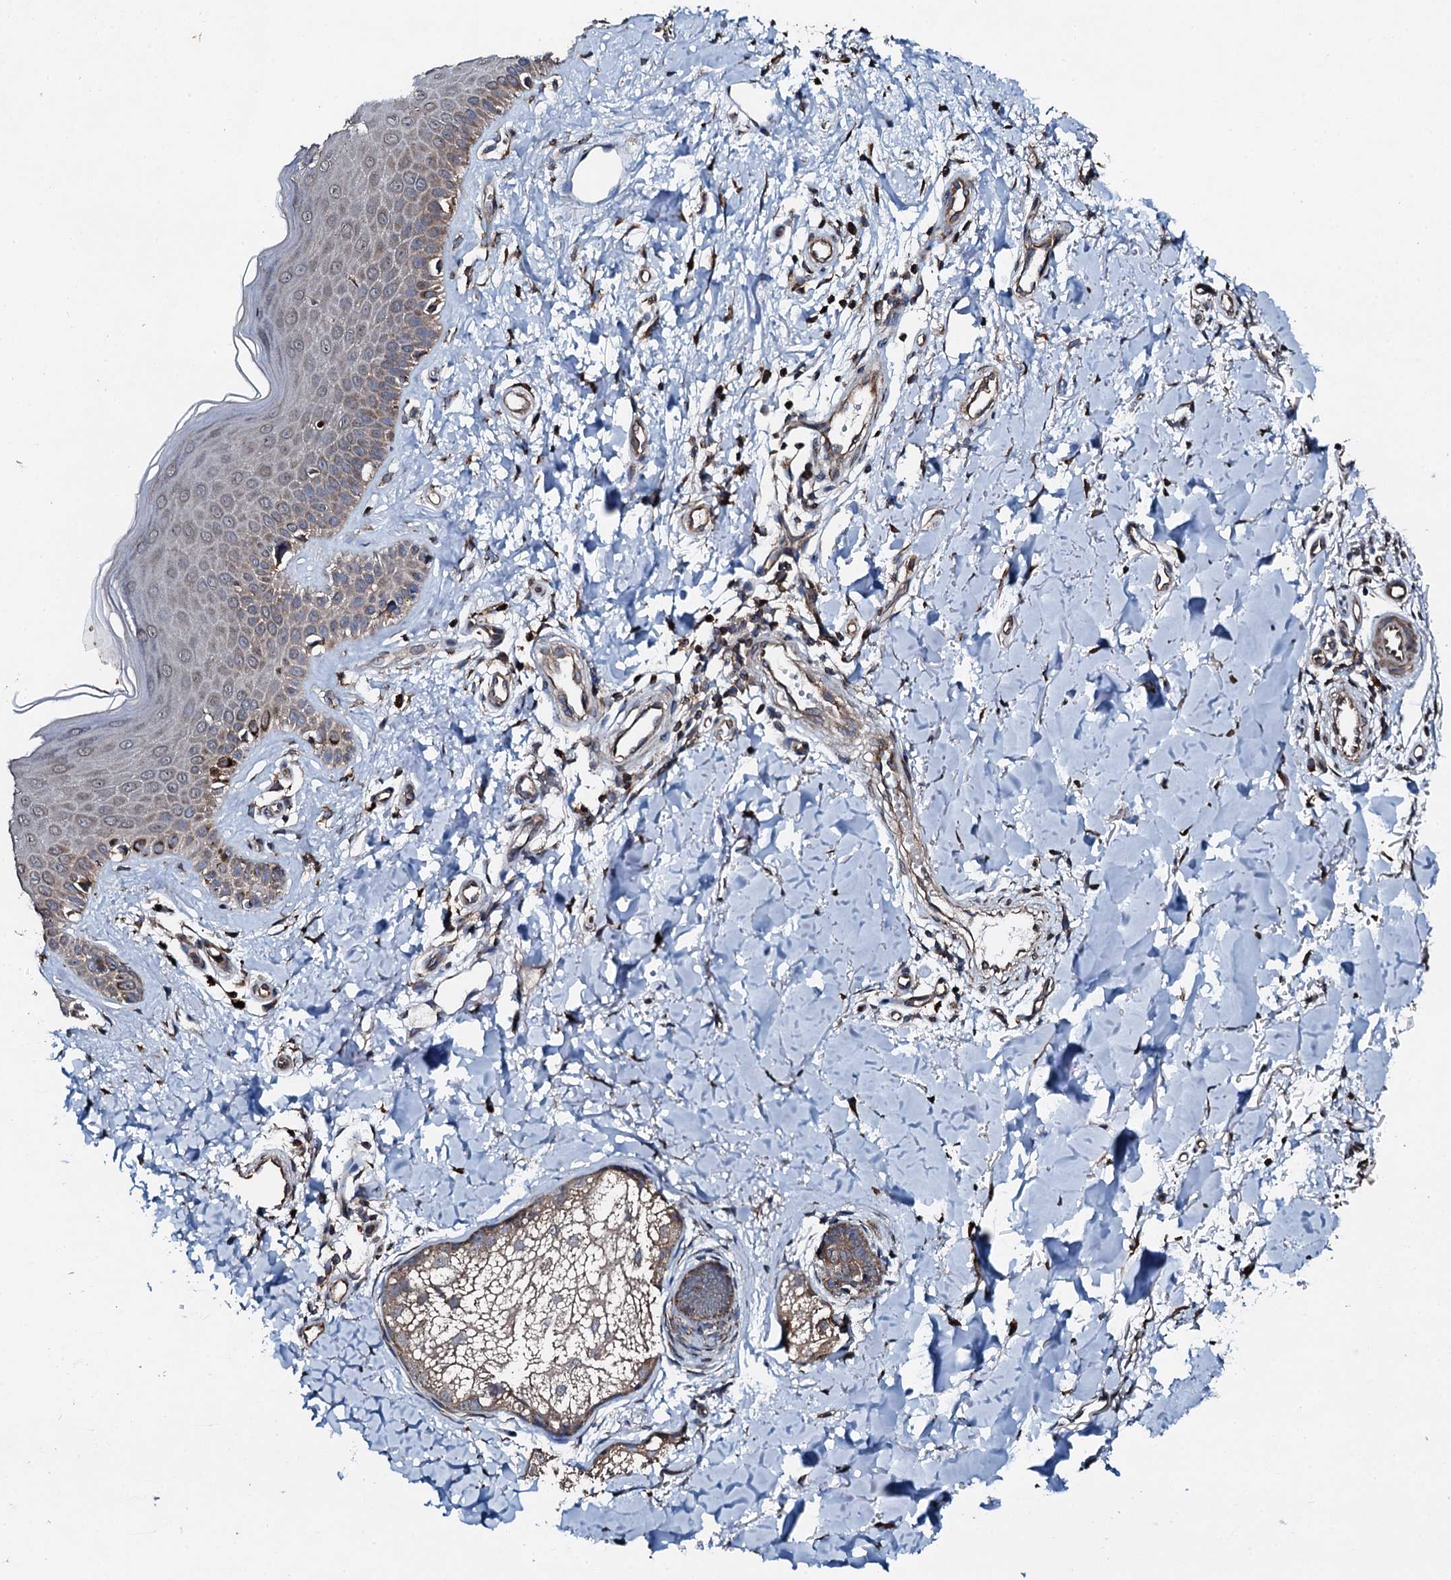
{"staining": {"intensity": "strong", "quantity": ">75%", "location": "cytoplasmic/membranous"}, "tissue": "skin", "cell_type": "Fibroblasts", "image_type": "normal", "snomed": [{"axis": "morphology", "description": "Normal tissue, NOS"}, {"axis": "topography", "description": "Skin"}], "caption": "This image demonstrates immunohistochemistry (IHC) staining of unremarkable skin, with high strong cytoplasmic/membranous expression in about >75% of fibroblasts.", "gene": "EDC4", "patient": {"sex": "male", "age": 52}}